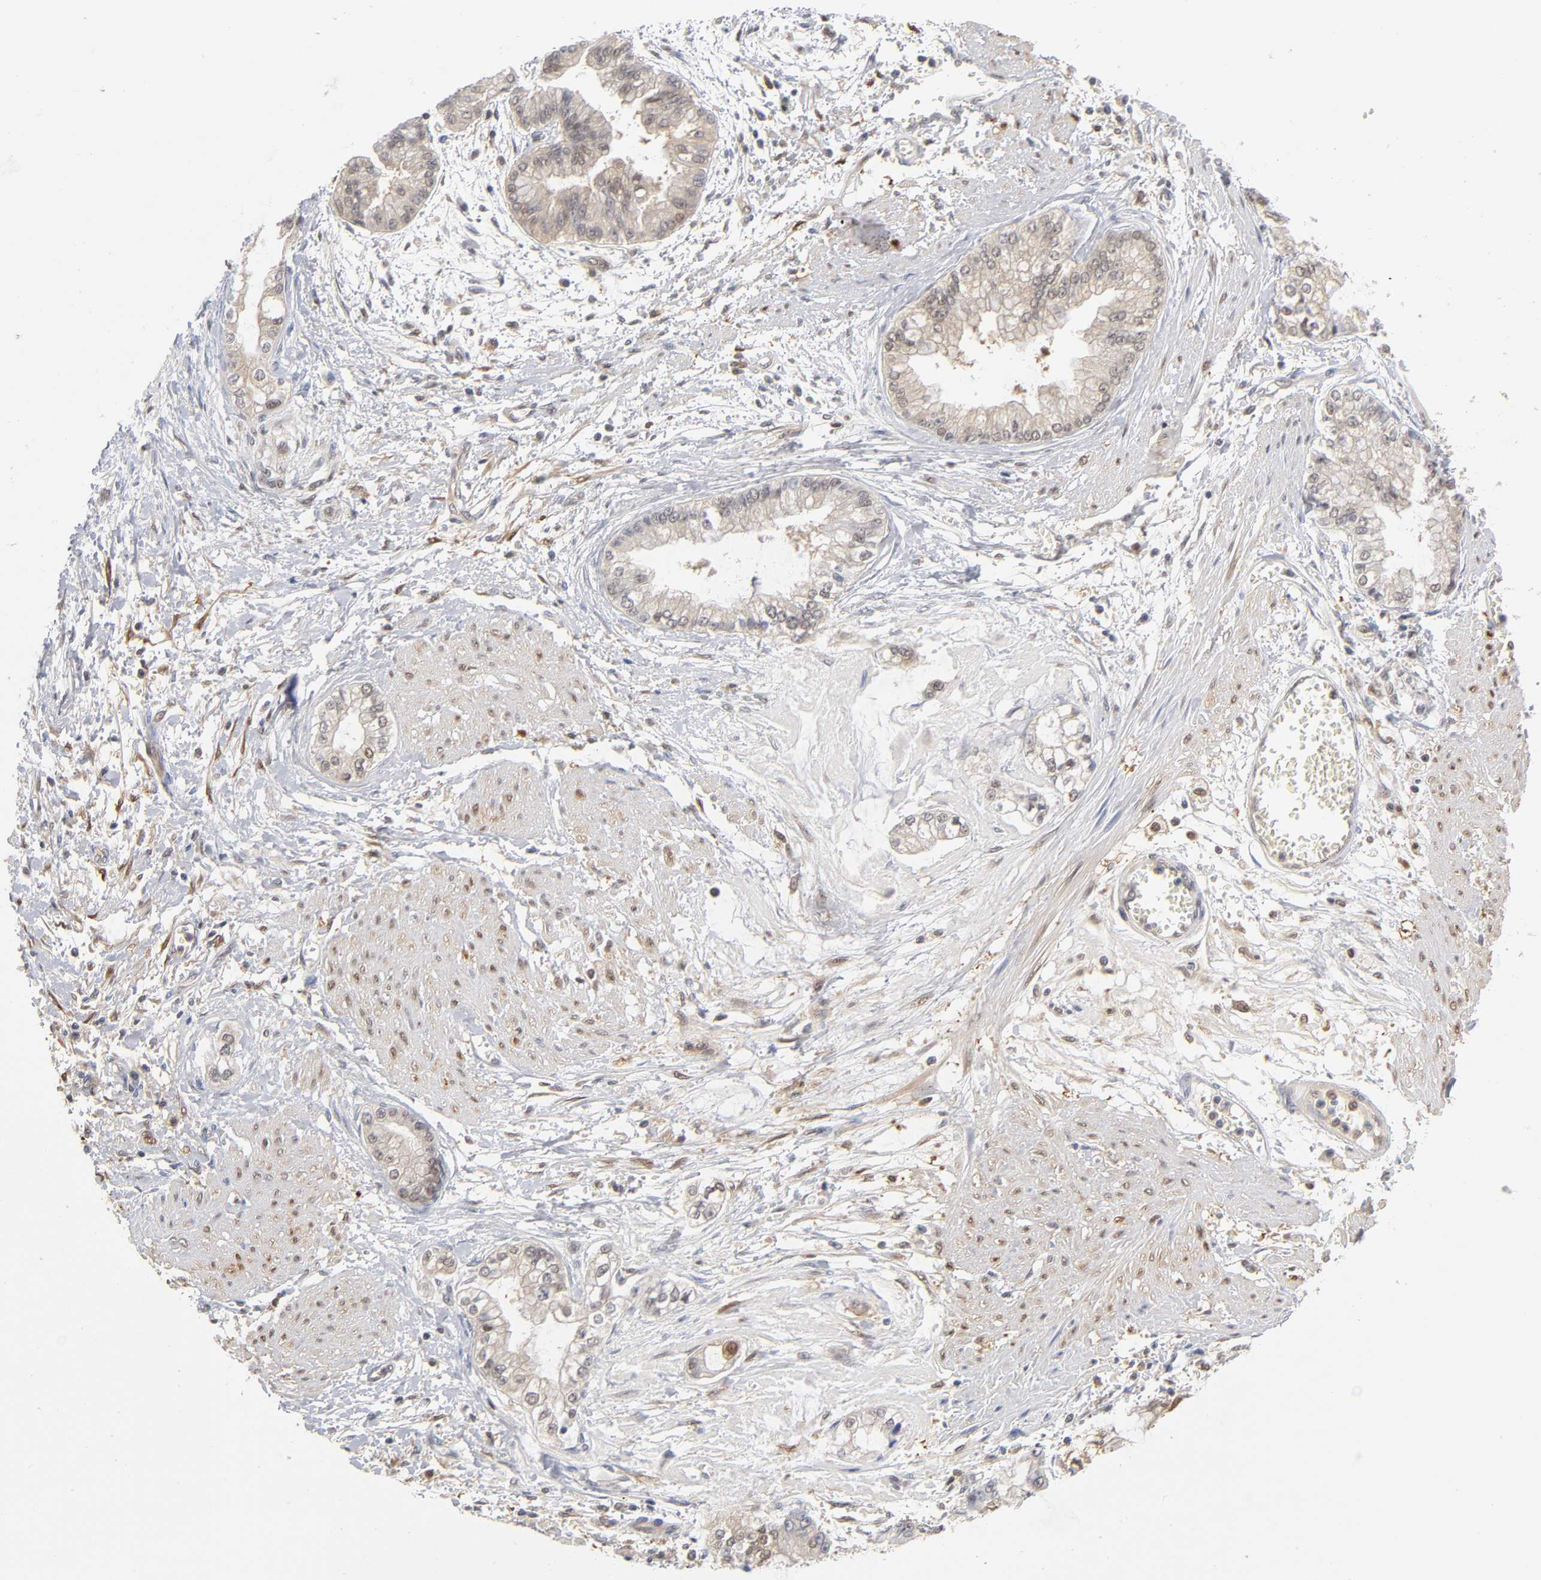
{"staining": {"intensity": "weak", "quantity": "25%-75%", "location": "cytoplasmic/membranous"}, "tissue": "liver cancer", "cell_type": "Tumor cells", "image_type": "cancer", "snomed": [{"axis": "morphology", "description": "Cholangiocarcinoma"}, {"axis": "topography", "description": "Liver"}], "caption": "There is low levels of weak cytoplasmic/membranous expression in tumor cells of cholangiocarcinoma (liver), as demonstrated by immunohistochemical staining (brown color).", "gene": "DFFB", "patient": {"sex": "female", "age": 79}}